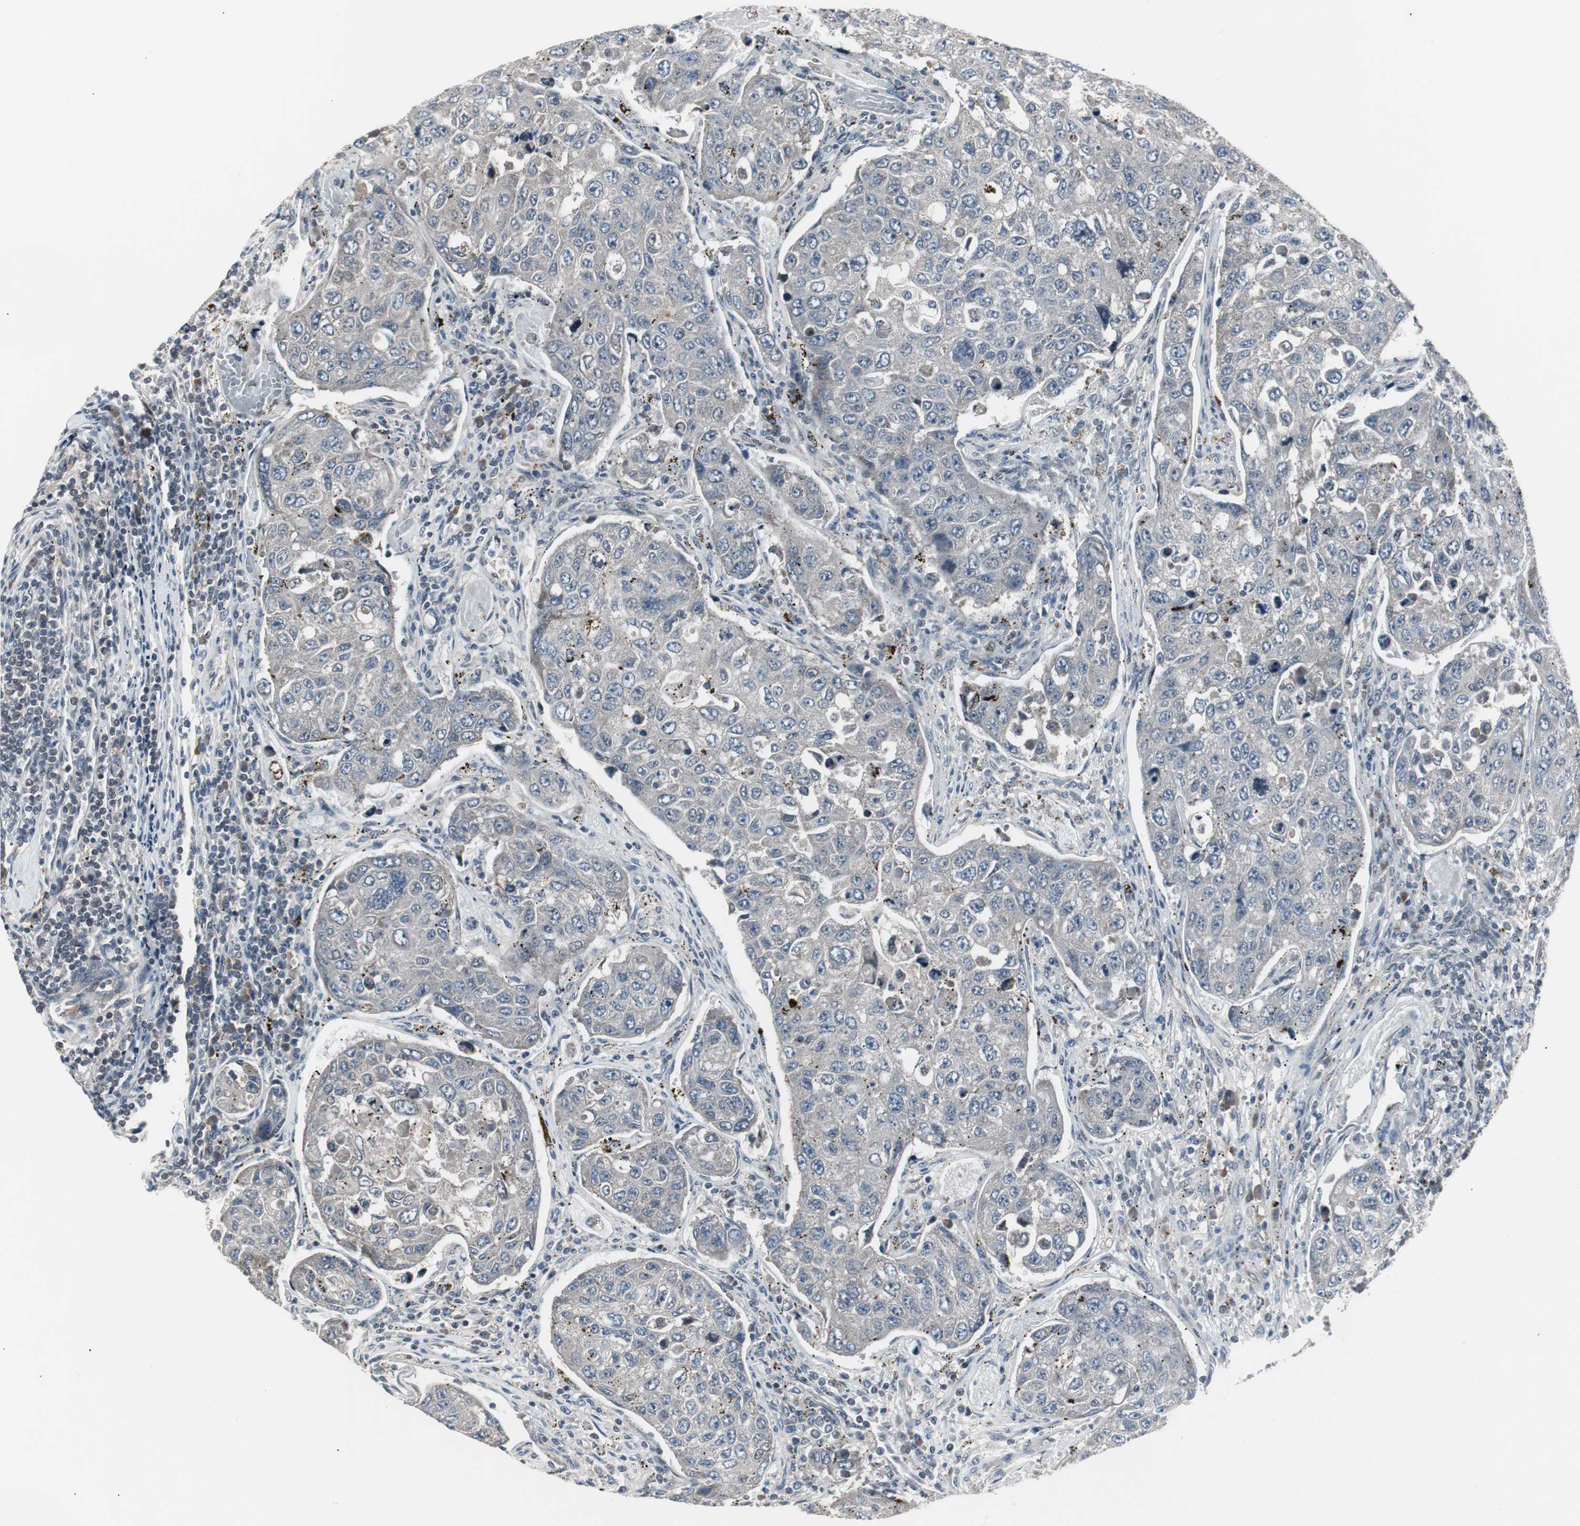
{"staining": {"intensity": "weak", "quantity": "25%-75%", "location": "cytoplasmic/membranous"}, "tissue": "urothelial cancer", "cell_type": "Tumor cells", "image_type": "cancer", "snomed": [{"axis": "morphology", "description": "Urothelial carcinoma, High grade"}, {"axis": "topography", "description": "Lymph node"}, {"axis": "topography", "description": "Urinary bladder"}], "caption": "DAB immunohistochemical staining of human high-grade urothelial carcinoma demonstrates weak cytoplasmic/membranous protein staining in approximately 25%-75% of tumor cells.", "gene": "ZMPSTE24", "patient": {"sex": "male", "age": 51}}